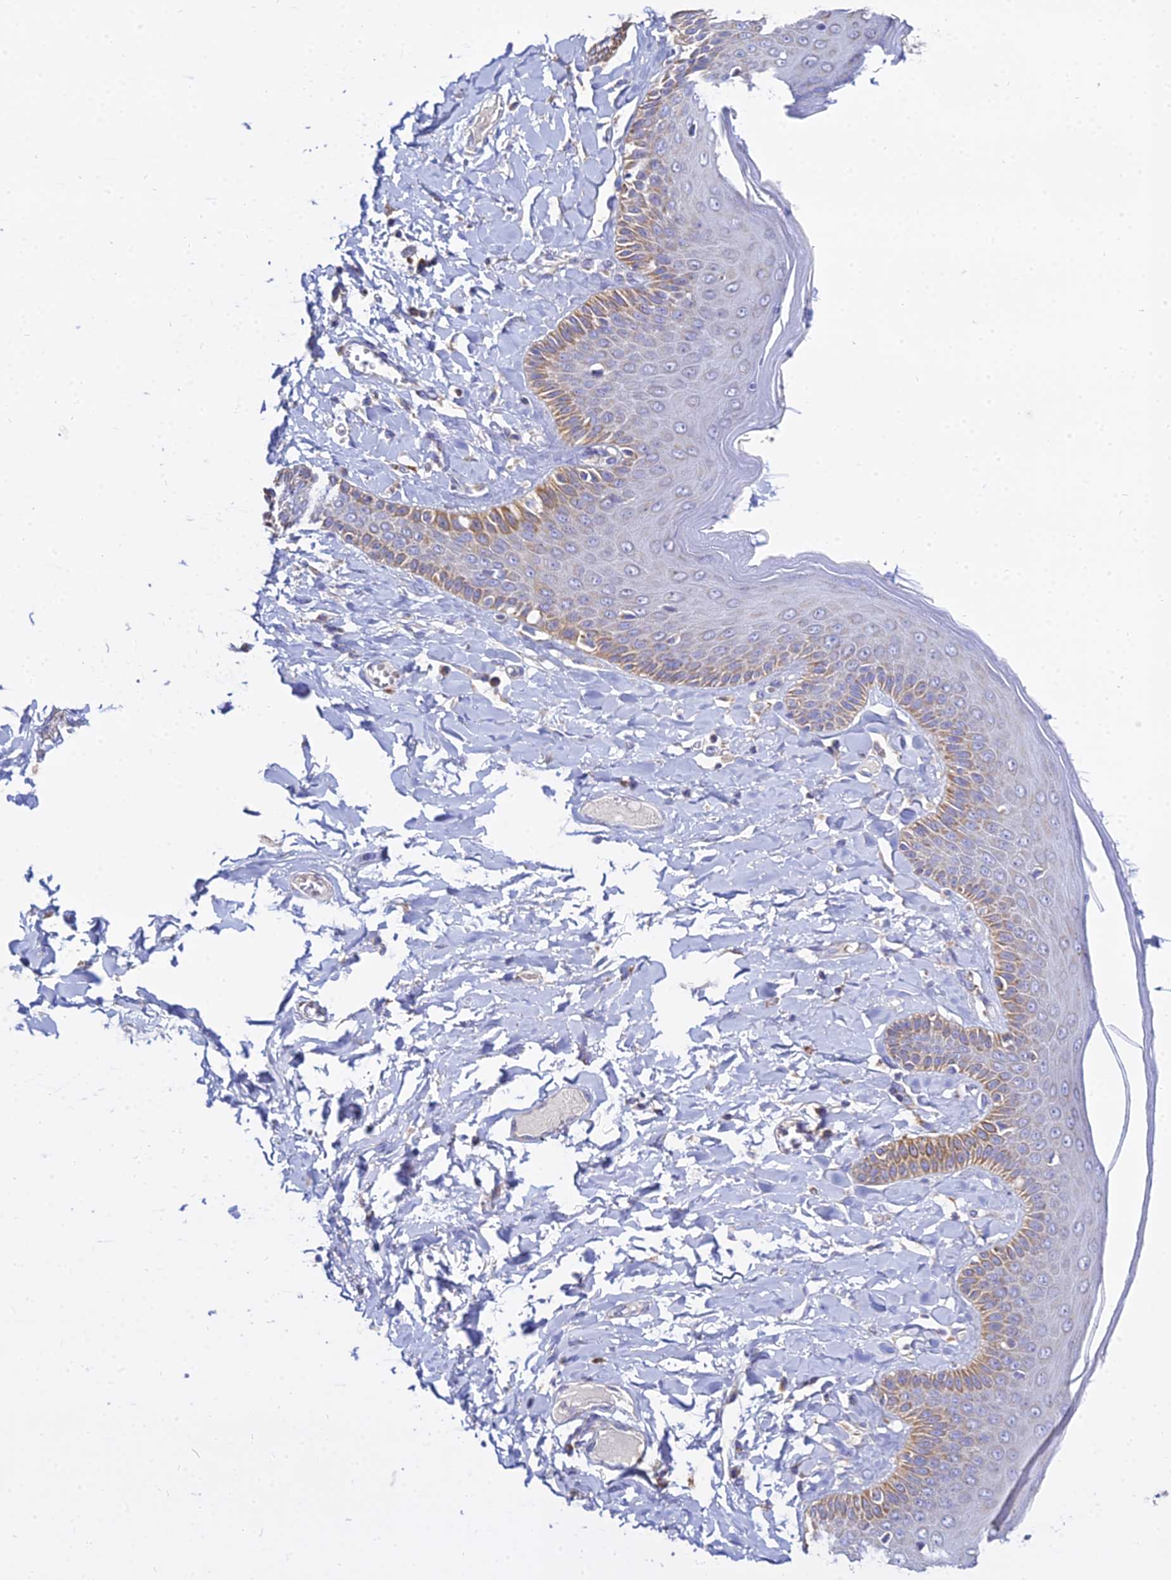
{"staining": {"intensity": "moderate", "quantity": "<25%", "location": "cytoplasmic/membranous"}, "tissue": "skin", "cell_type": "Epidermal cells", "image_type": "normal", "snomed": [{"axis": "morphology", "description": "Normal tissue, NOS"}, {"axis": "topography", "description": "Anal"}], "caption": "Moderate cytoplasmic/membranous staining for a protein is appreciated in approximately <25% of epidermal cells of benign skin using immunohistochemistry.", "gene": "TYW5", "patient": {"sex": "male", "age": 69}}